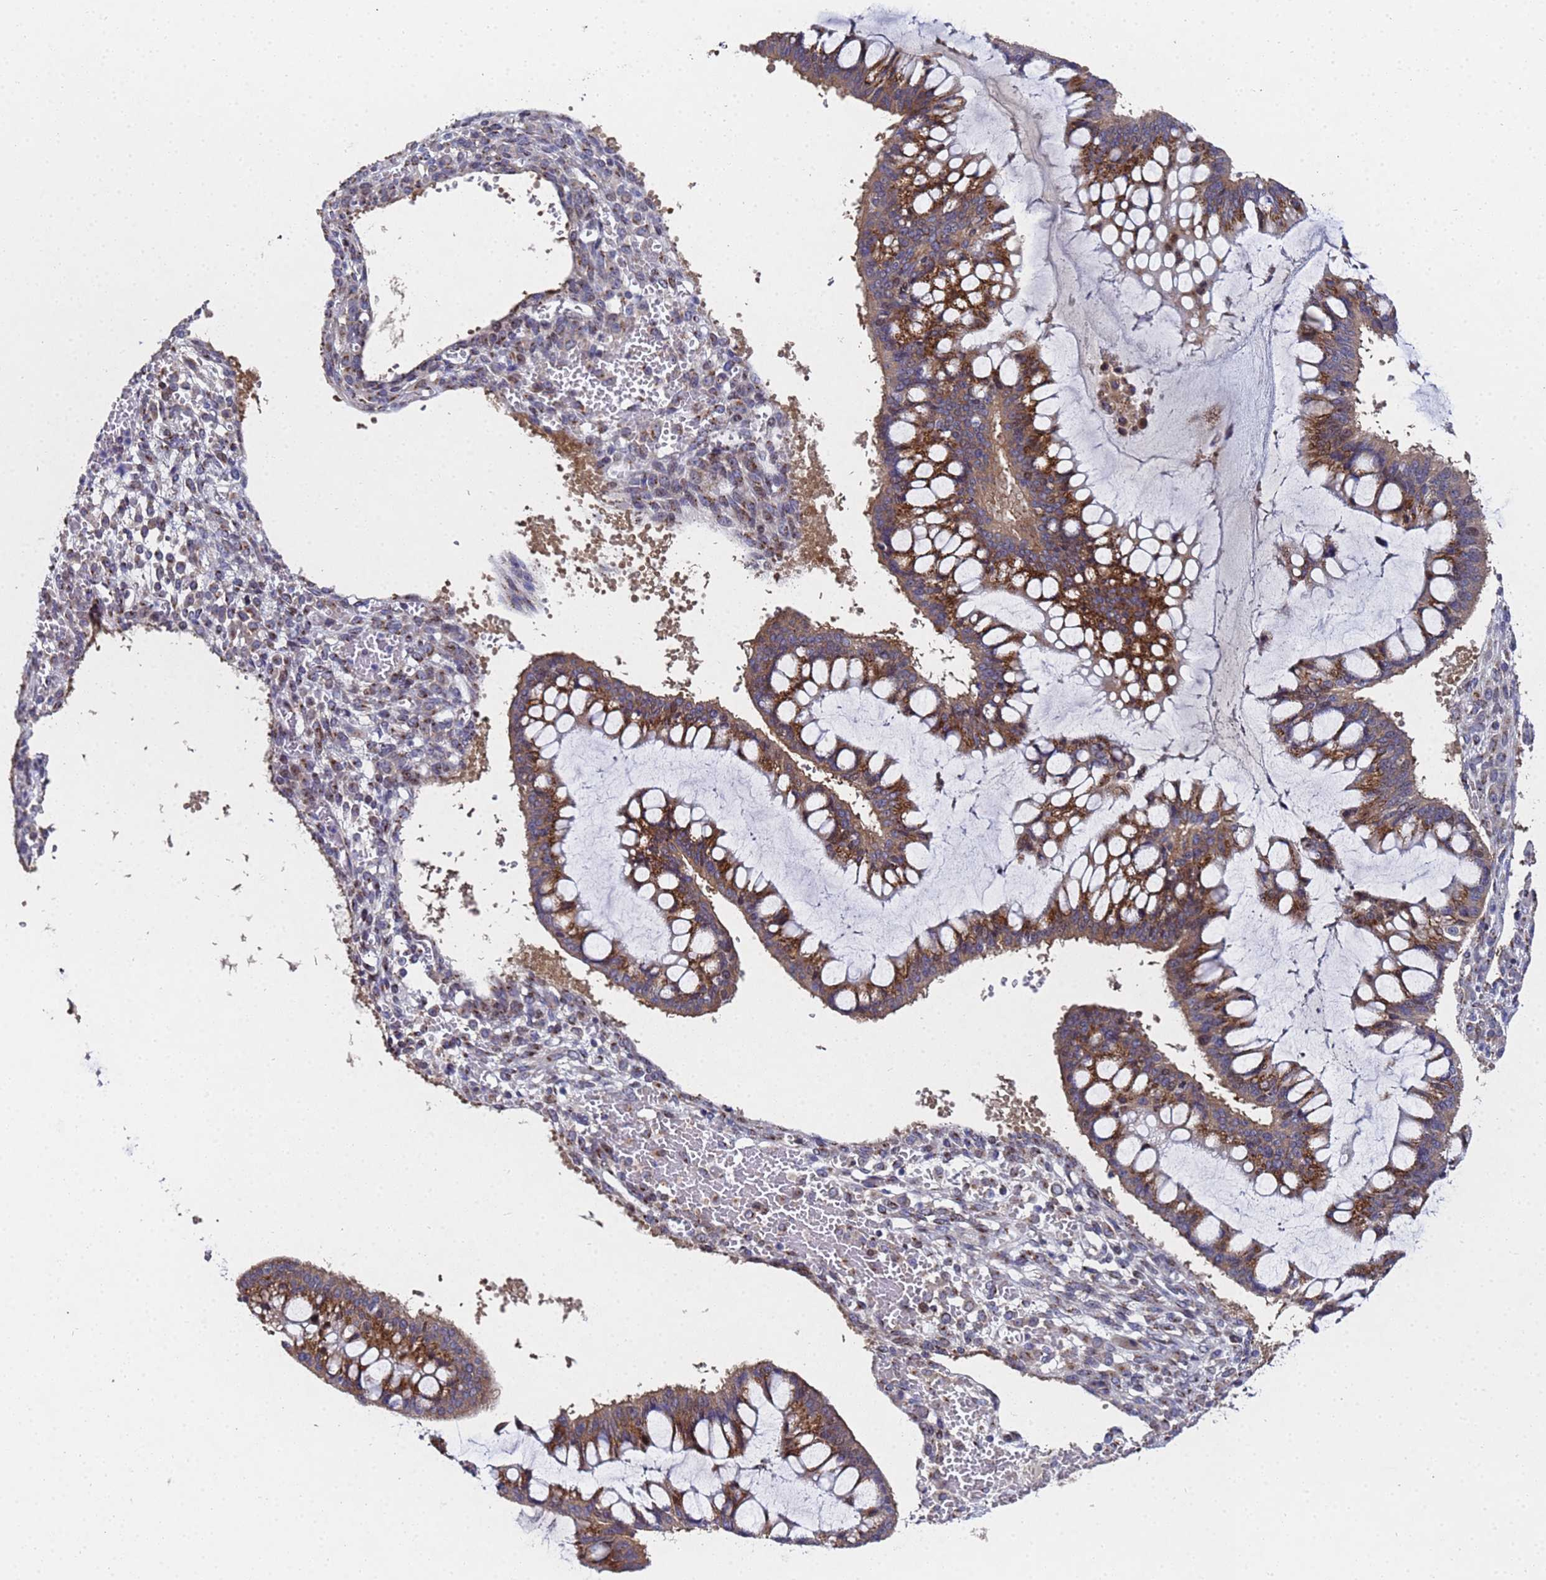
{"staining": {"intensity": "strong", "quantity": ">75%", "location": "cytoplasmic/membranous"}, "tissue": "ovarian cancer", "cell_type": "Tumor cells", "image_type": "cancer", "snomed": [{"axis": "morphology", "description": "Cystadenocarcinoma, mucinous, NOS"}, {"axis": "topography", "description": "Ovary"}], "caption": "Strong cytoplasmic/membranous protein positivity is present in about >75% of tumor cells in ovarian cancer.", "gene": "NSUN6", "patient": {"sex": "female", "age": 73}}